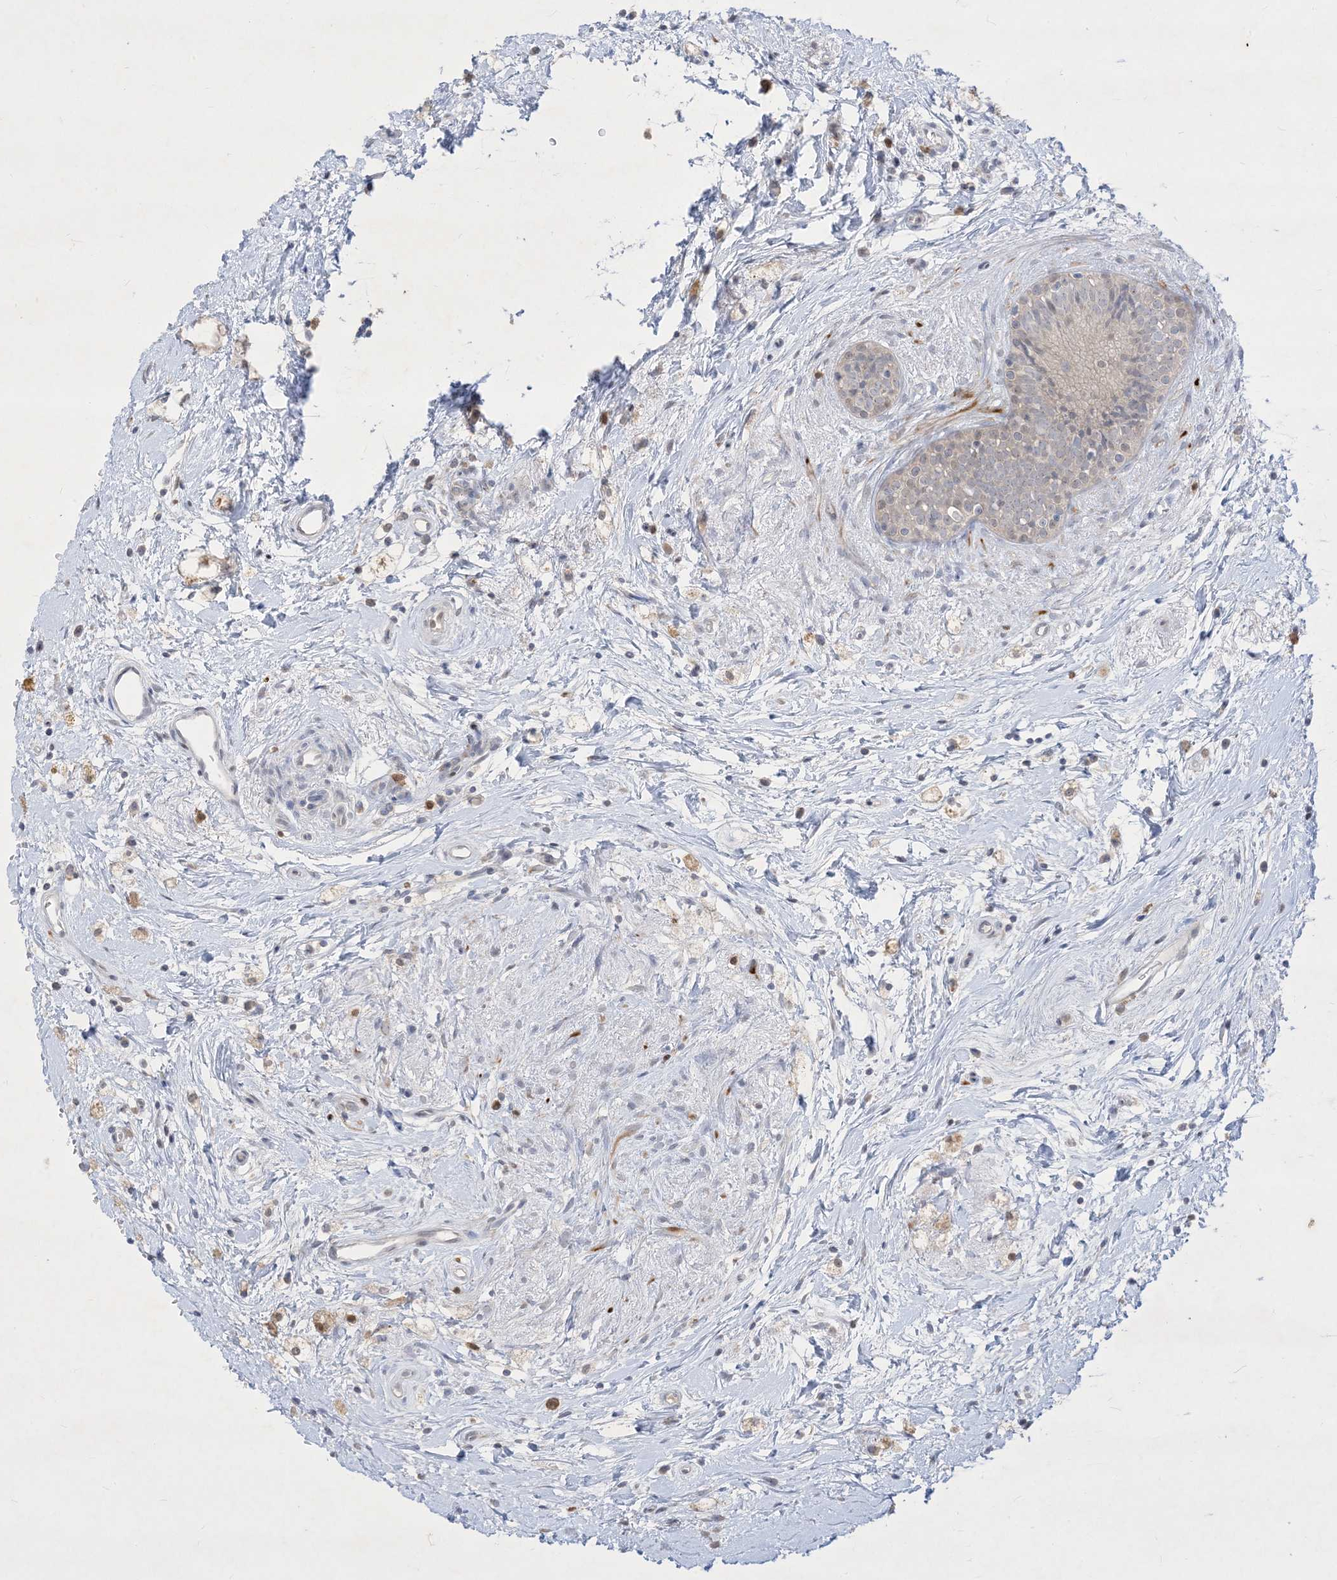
{"staining": {"intensity": "negative", "quantity": "none", "location": "none"}, "tissue": "epididymis", "cell_type": "Glandular cells", "image_type": "normal", "snomed": [{"axis": "morphology", "description": "Normal tissue, NOS"}, {"axis": "topography", "description": "Epididymis"}], "caption": "Glandular cells show no significant protein expression in unremarkable epididymis. (Stains: DAB immunohistochemistry (IHC) with hematoxylin counter stain, Microscopy: brightfield microscopy at high magnification).", "gene": "BHLHE40", "patient": {"sex": "male", "age": 80}}